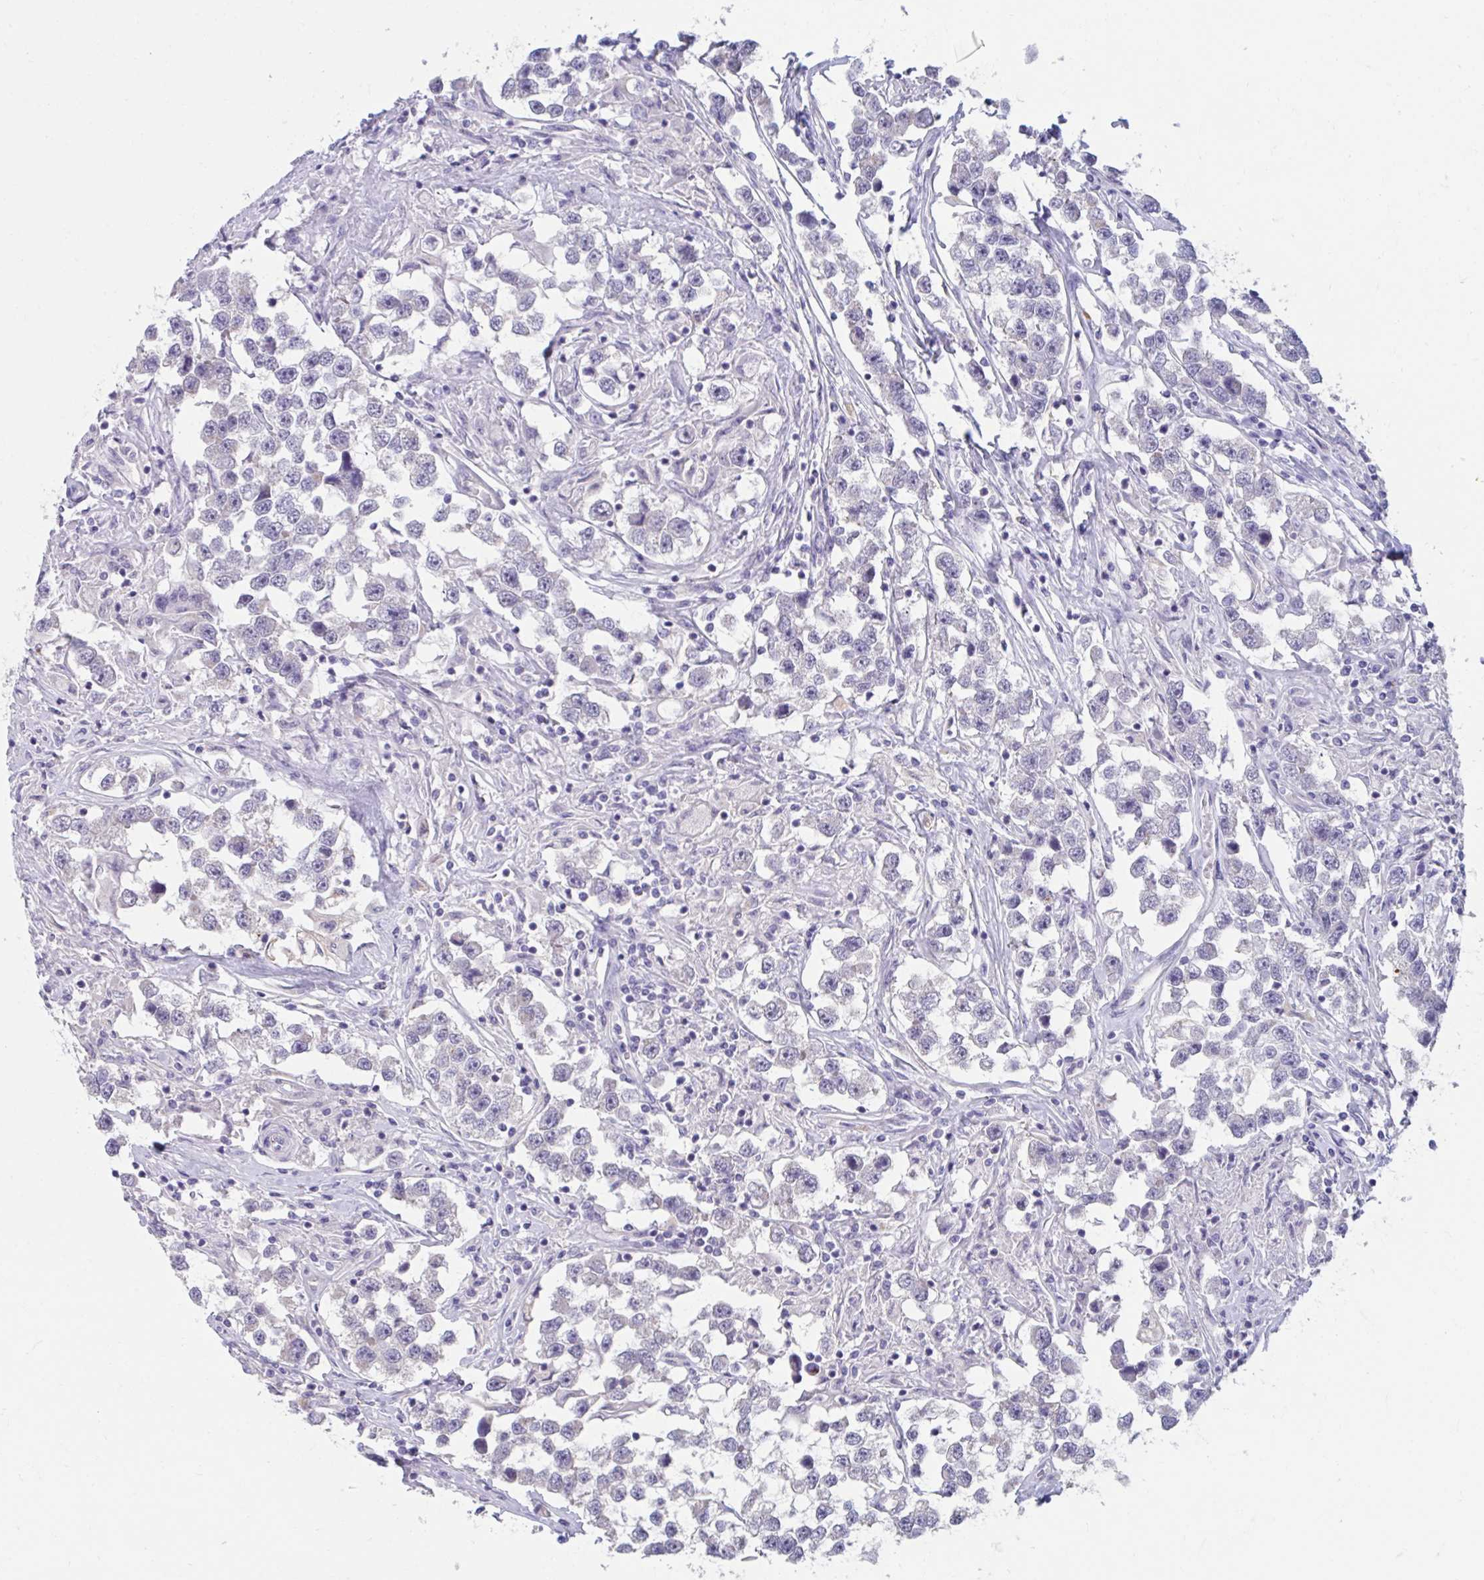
{"staining": {"intensity": "negative", "quantity": "none", "location": "none"}, "tissue": "testis cancer", "cell_type": "Tumor cells", "image_type": "cancer", "snomed": [{"axis": "morphology", "description": "Seminoma, NOS"}, {"axis": "topography", "description": "Testis"}], "caption": "The IHC micrograph has no significant staining in tumor cells of testis seminoma tissue.", "gene": "GPR162", "patient": {"sex": "male", "age": 46}}